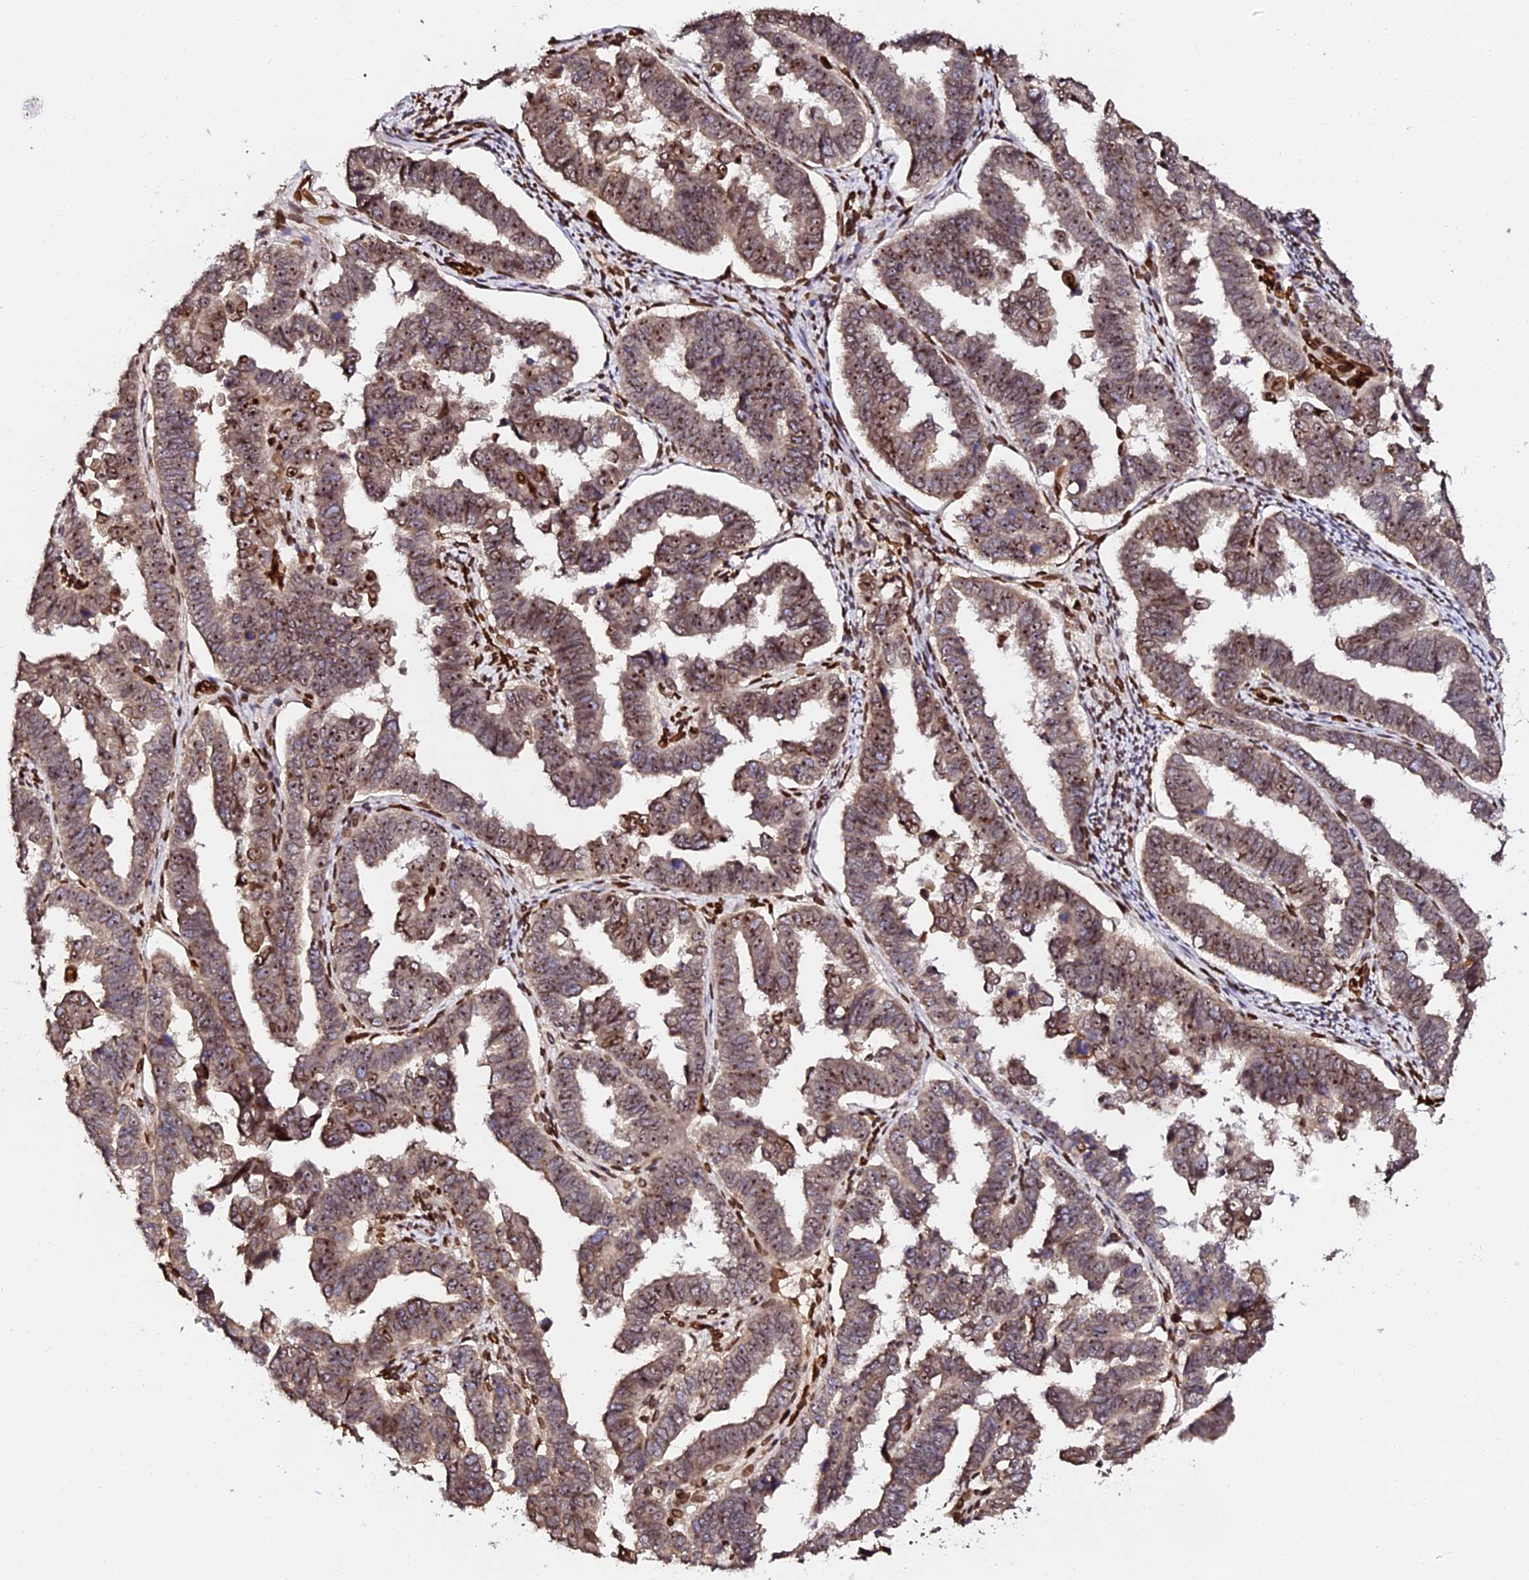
{"staining": {"intensity": "moderate", "quantity": ">75%", "location": "nuclear"}, "tissue": "endometrial cancer", "cell_type": "Tumor cells", "image_type": "cancer", "snomed": [{"axis": "morphology", "description": "Adenocarcinoma, NOS"}, {"axis": "topography", "description": "Endometrium"}], "caption": "This is a micrograph of immunohistochemistry staining of endometrial cancer (adenocarcinoma), which shows moderate expression in the nuclear of tumor cells.", "gene": "ANAPC5", "patient": {"sex": "female", "age": 75}}